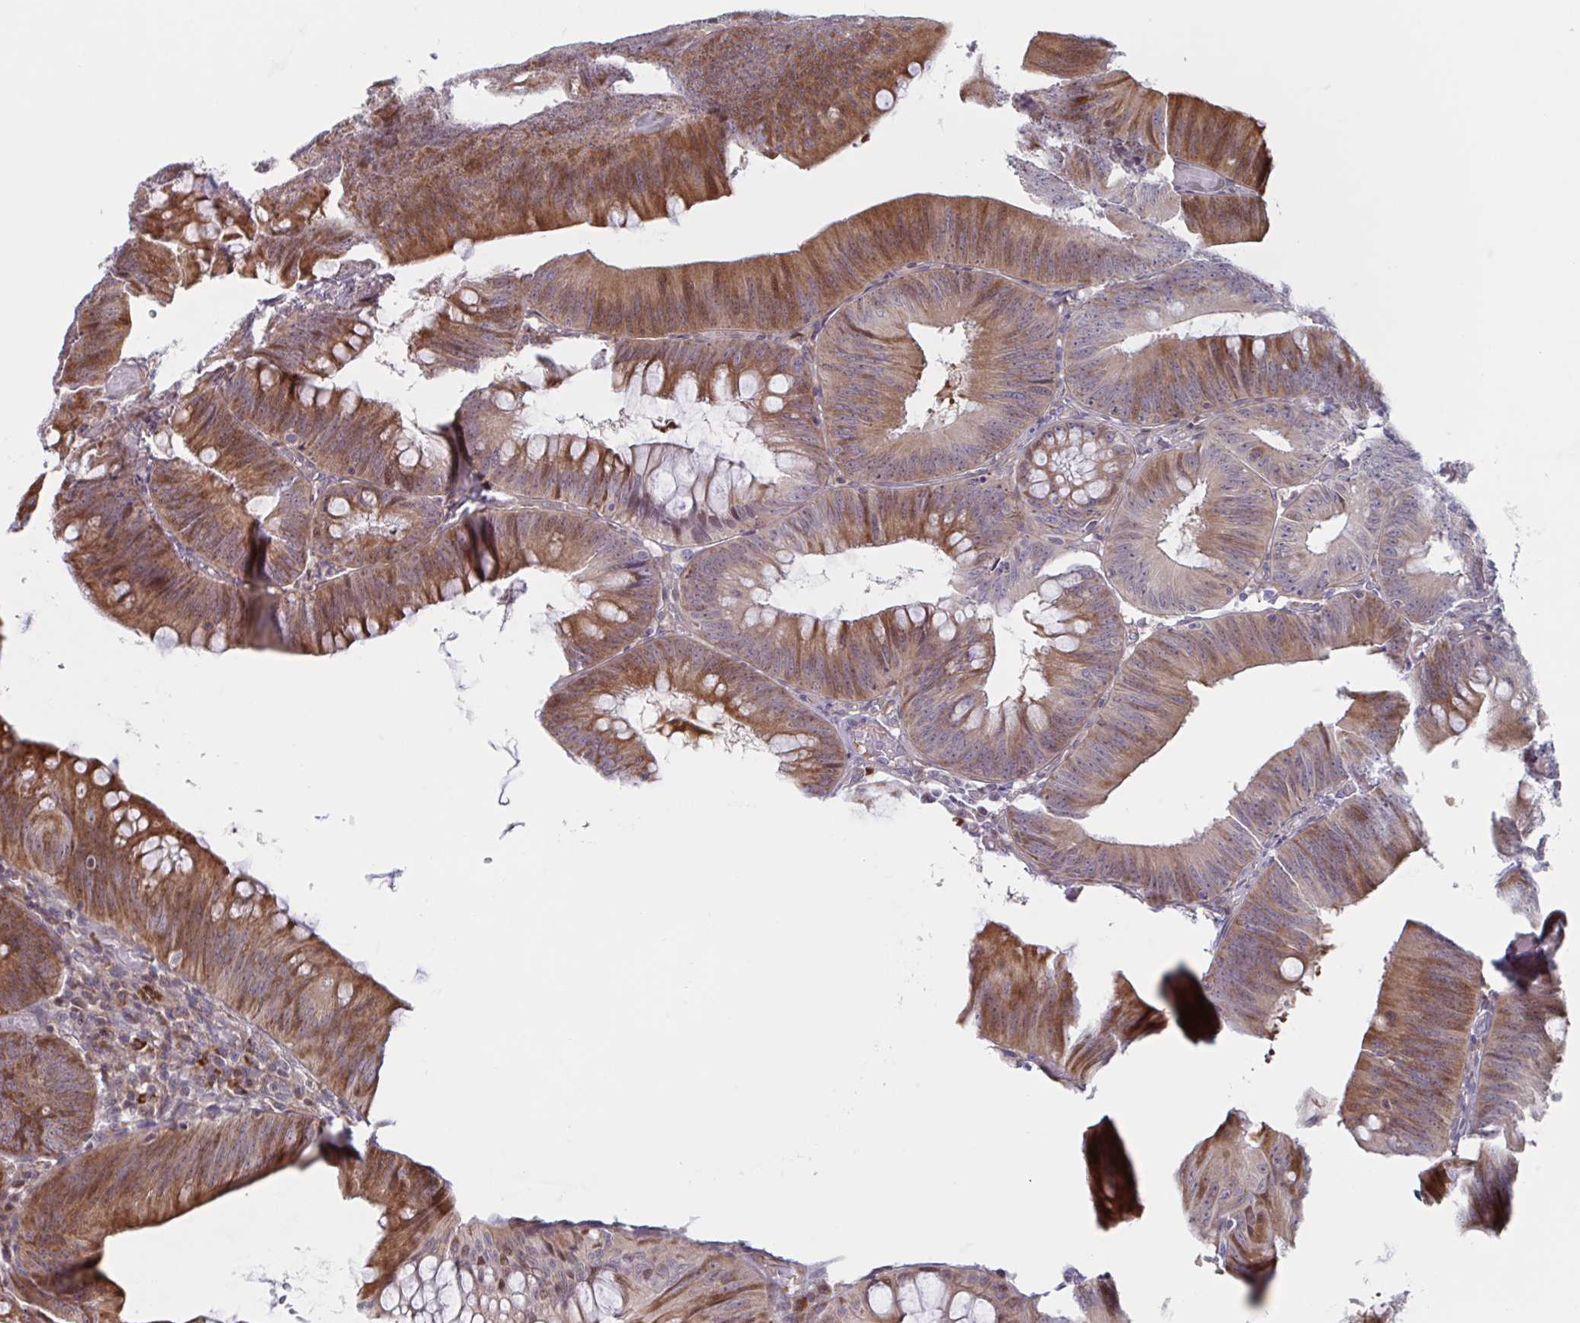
{"staining": {"intensity": "moderate", "quantity": ">75%", "location": "cytoplasmic/membranous"}, "tissue": "colorectal cancer", "cell_type": "Tumor cells", "image_type": "cancer", "snomed": [{"axis": "morphology", "description": "Adenocarcinoma, NOS"}, {"axis": "topography", "description": "Colon"}], "caption": "Tumor cells show moderate cytoplasmic/membranous positivity in approximately >75% of cells in colorectal adenocarcinoma.", "gene": "DUXA", "patient": {"sex": "male", "age": 84}}